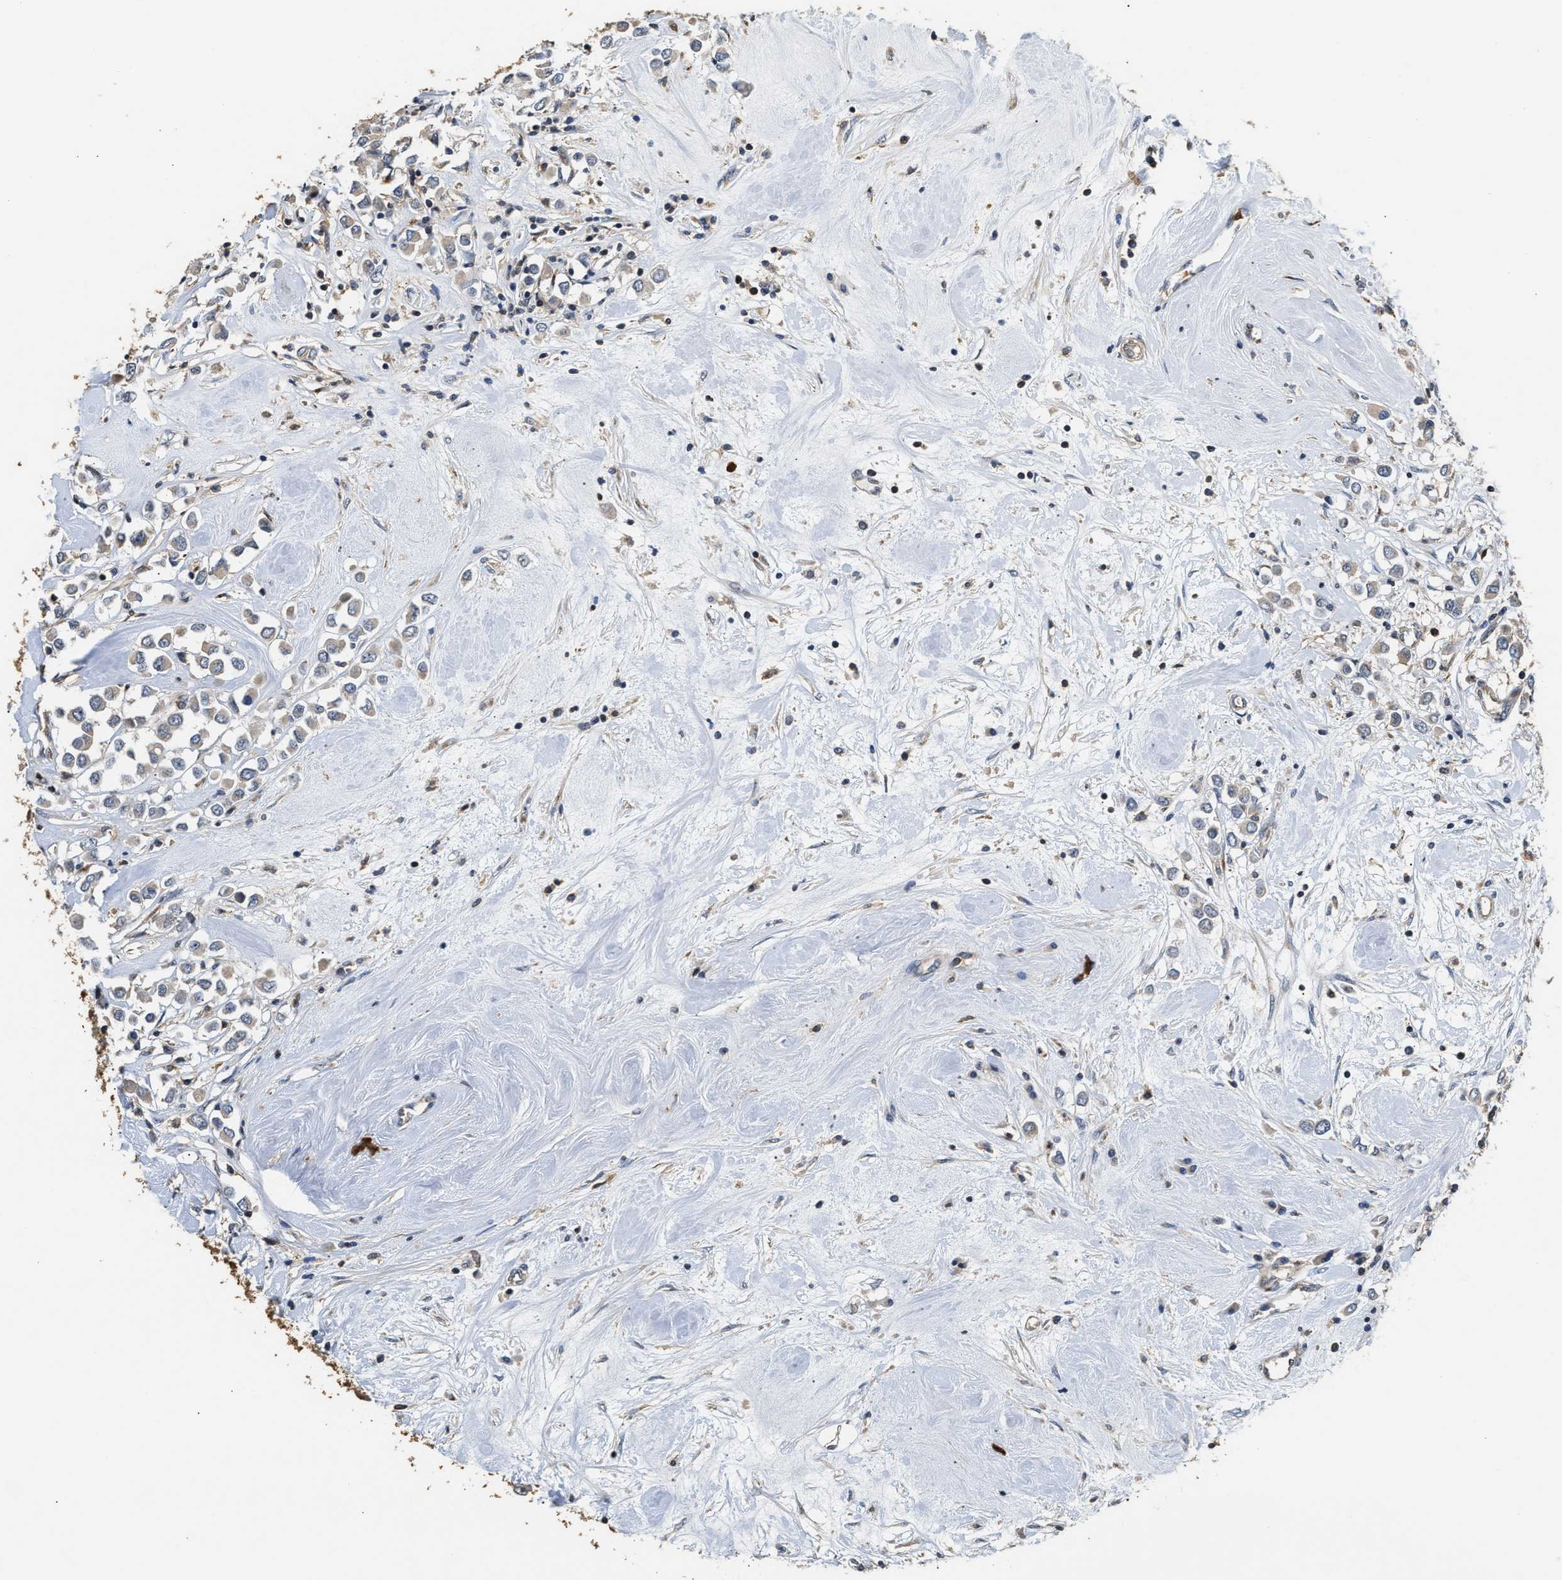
{"staining": {"intensity": "weak", "quantity": "25%-75%", "location": "cytoplasmic/membranous"}, "tissue": "breast cancer", "cell_type": "Tumor cells", "image_type": "cancer", "snomed": [{"axis": "morphology", "description": "Duct carcinoma"}, {"axis": "topography", "description": "Breast"}], "caption": "There is low levels of weak cytoplasmic/membranous staining in tumor cells of breast infiltrating ductal carcinoma, as demonstrated by immunohistochemical staining (brown color).", "gene": "CHUK", "patient": {"sex": "female", "age": 61}}